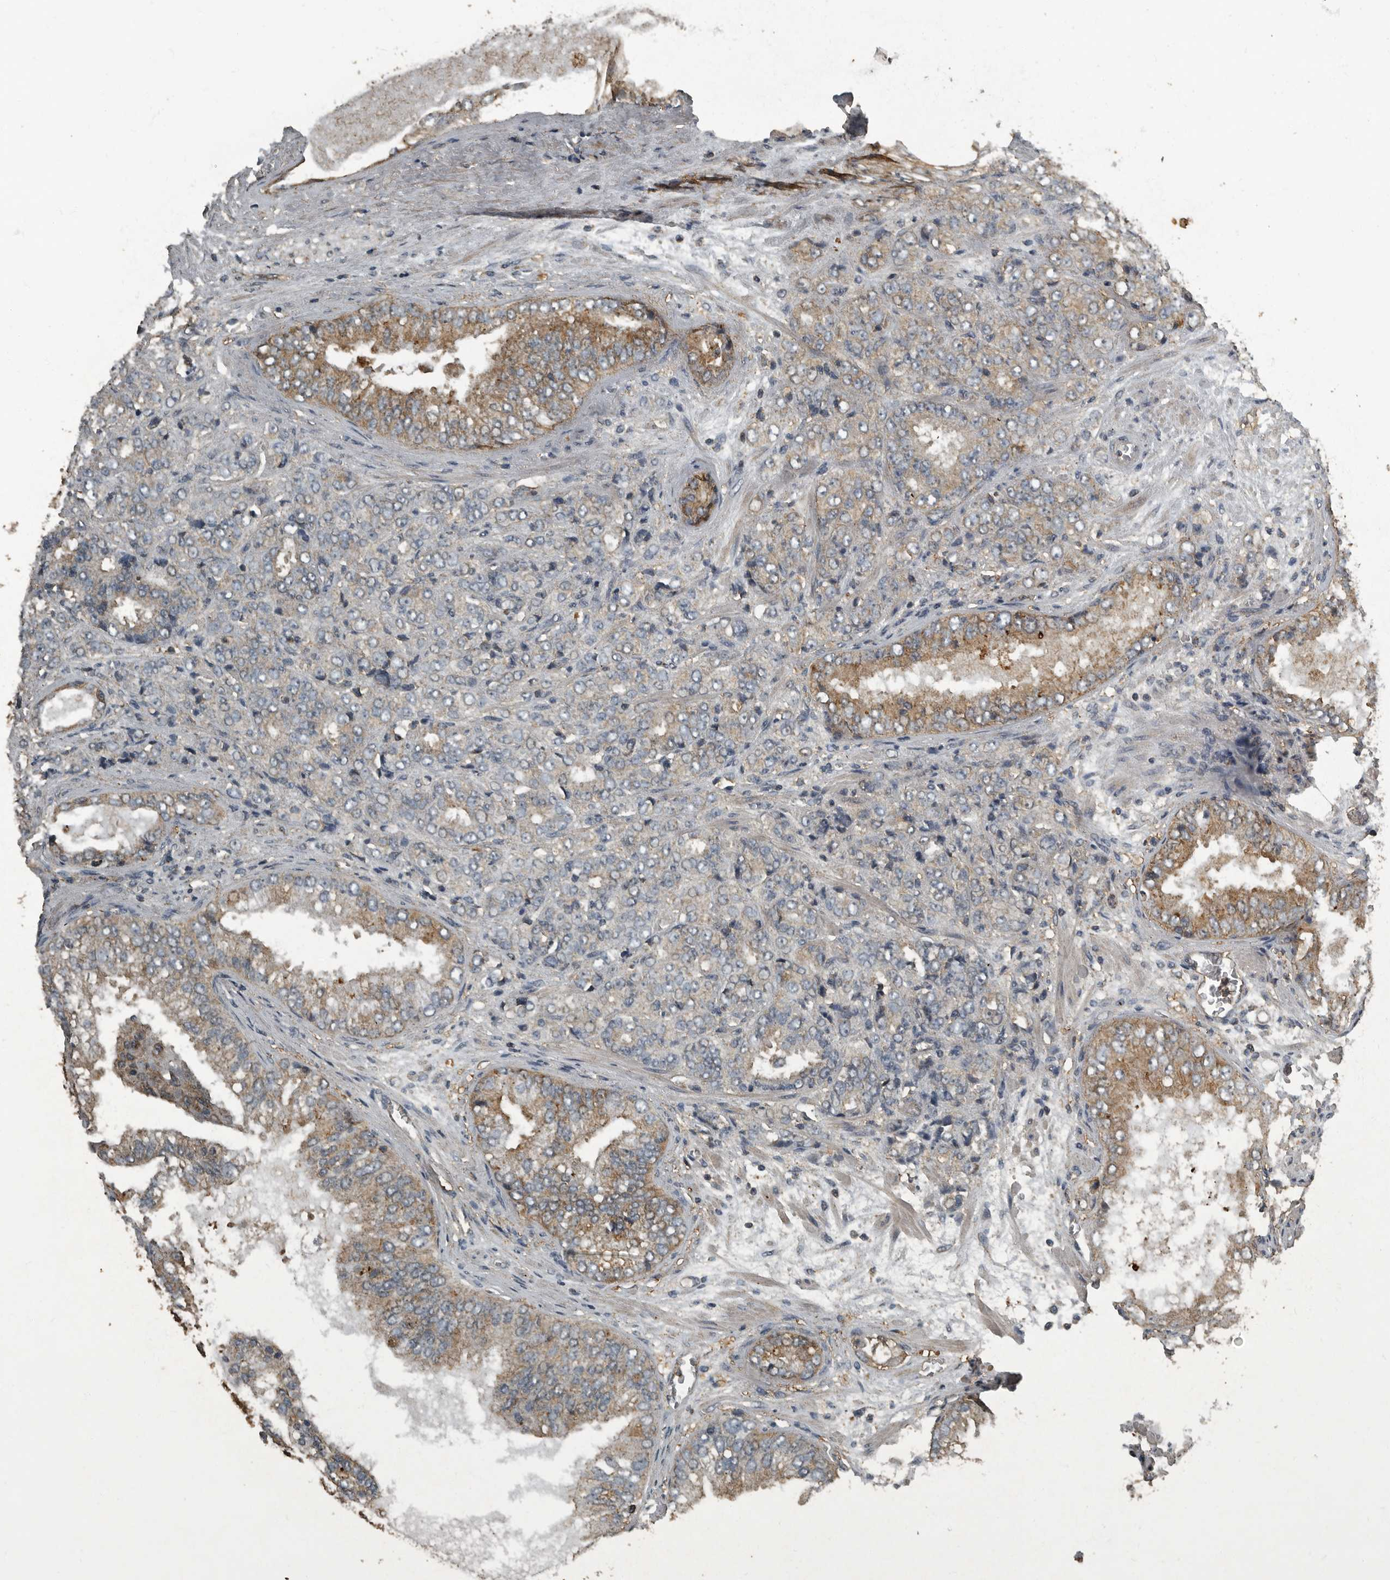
{"staining": {"intensity": "moderate", "quantity": "25%-75%", "location": "cytoplasmic/membranous"}, "tissue": "prostate cancer", "cell_type": "Tumor cells", "image_type": "cancer", "snomed": [{"axis": "morphology", "description": "Adenocarcinoma, High grade"}, {"axis": "topography", "description": "Prostate"}], "caption": "The image reveals staining of adenocarcinoma (high-grade) (prostate), revealing moderate cytoplasmic/membranous protein staining (brown color) within tumor cells.", "gene": "IL15RA", "patient": {"sex": "male", "age": 58}}